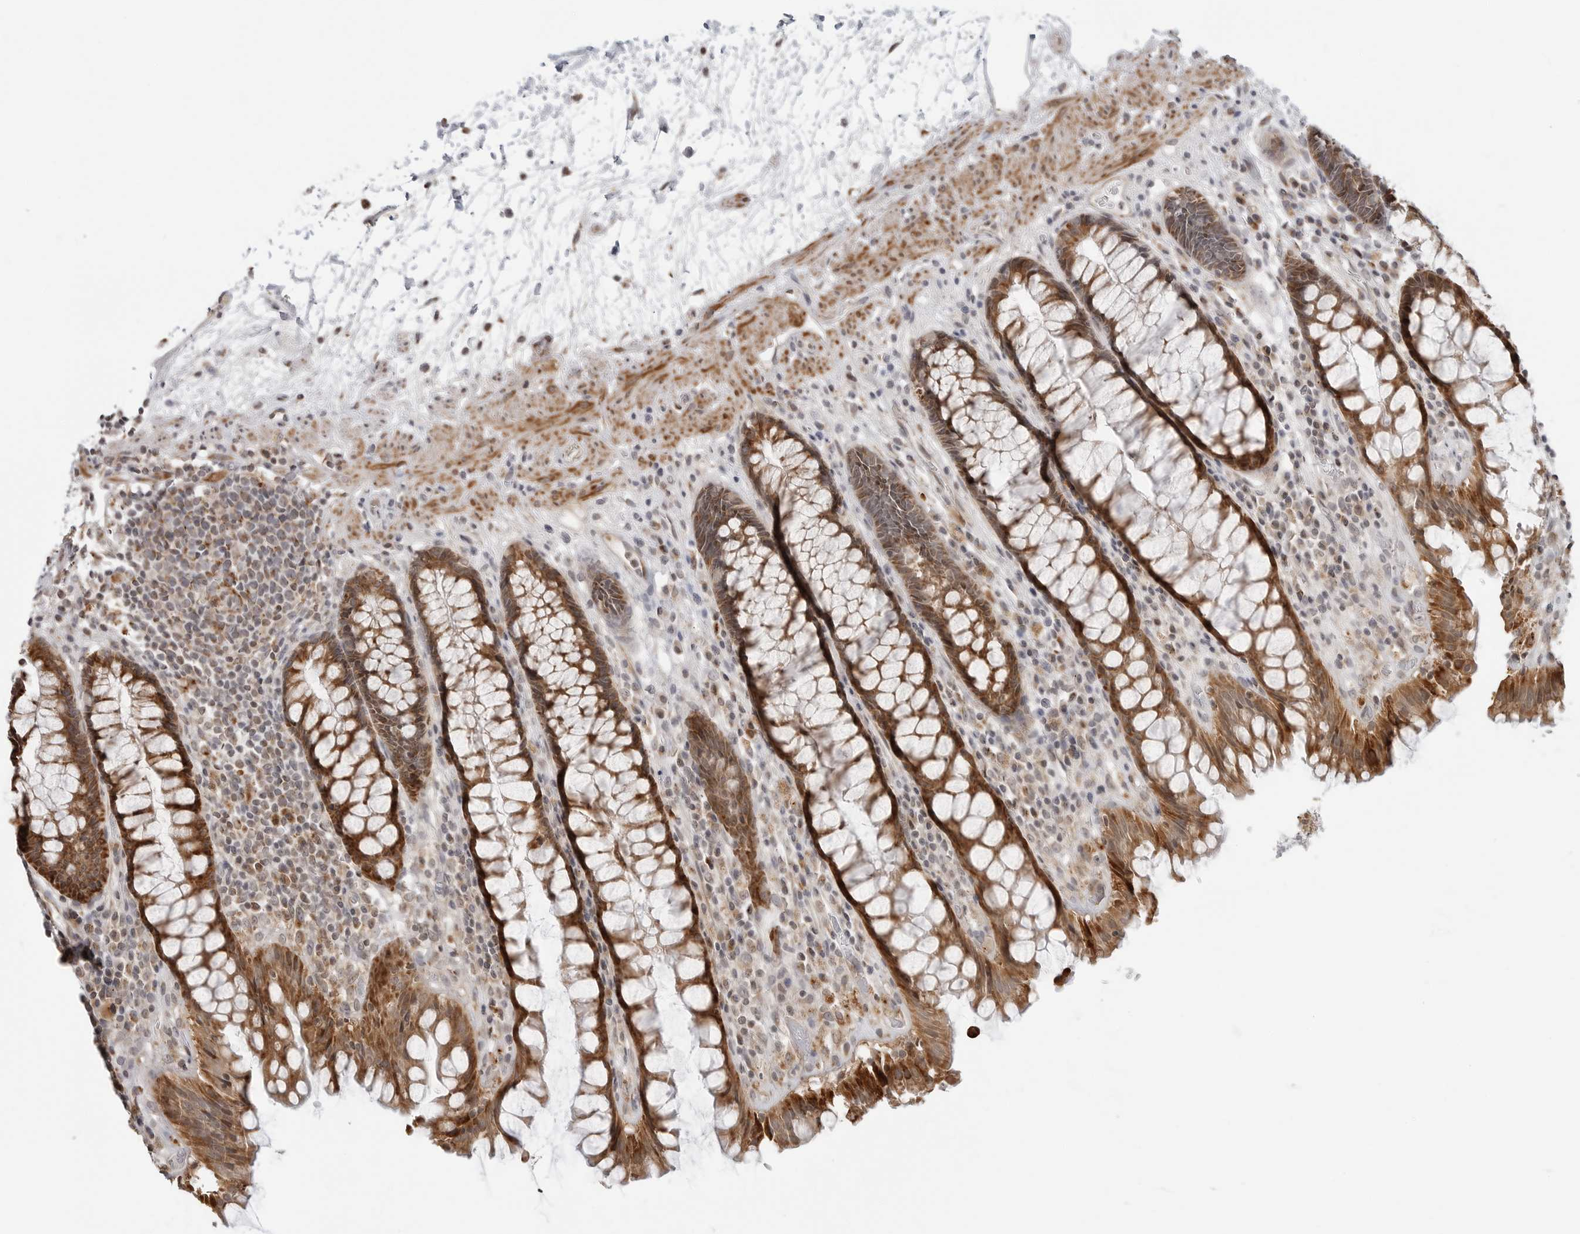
{"staining": {"intensity": "strong", "quantity": ">75%", "location": "cytoplasmic/membranous"}, "tissue": "rectum", "cell_type": "Glandular cells", "image_type": "normal", "snomed": [{"axis": "morphology", "description": "Normal tissue, NOS"}, {"axis": "topography", "description": "Rectum"}], "caption": "Glandular cells exhibit high levels of strong cytoplasmic/membranous expression in about >75% of cells in unremarkable rectum.", "gene": "PEX2", "patient": {"sex": "male", "age": 64}}